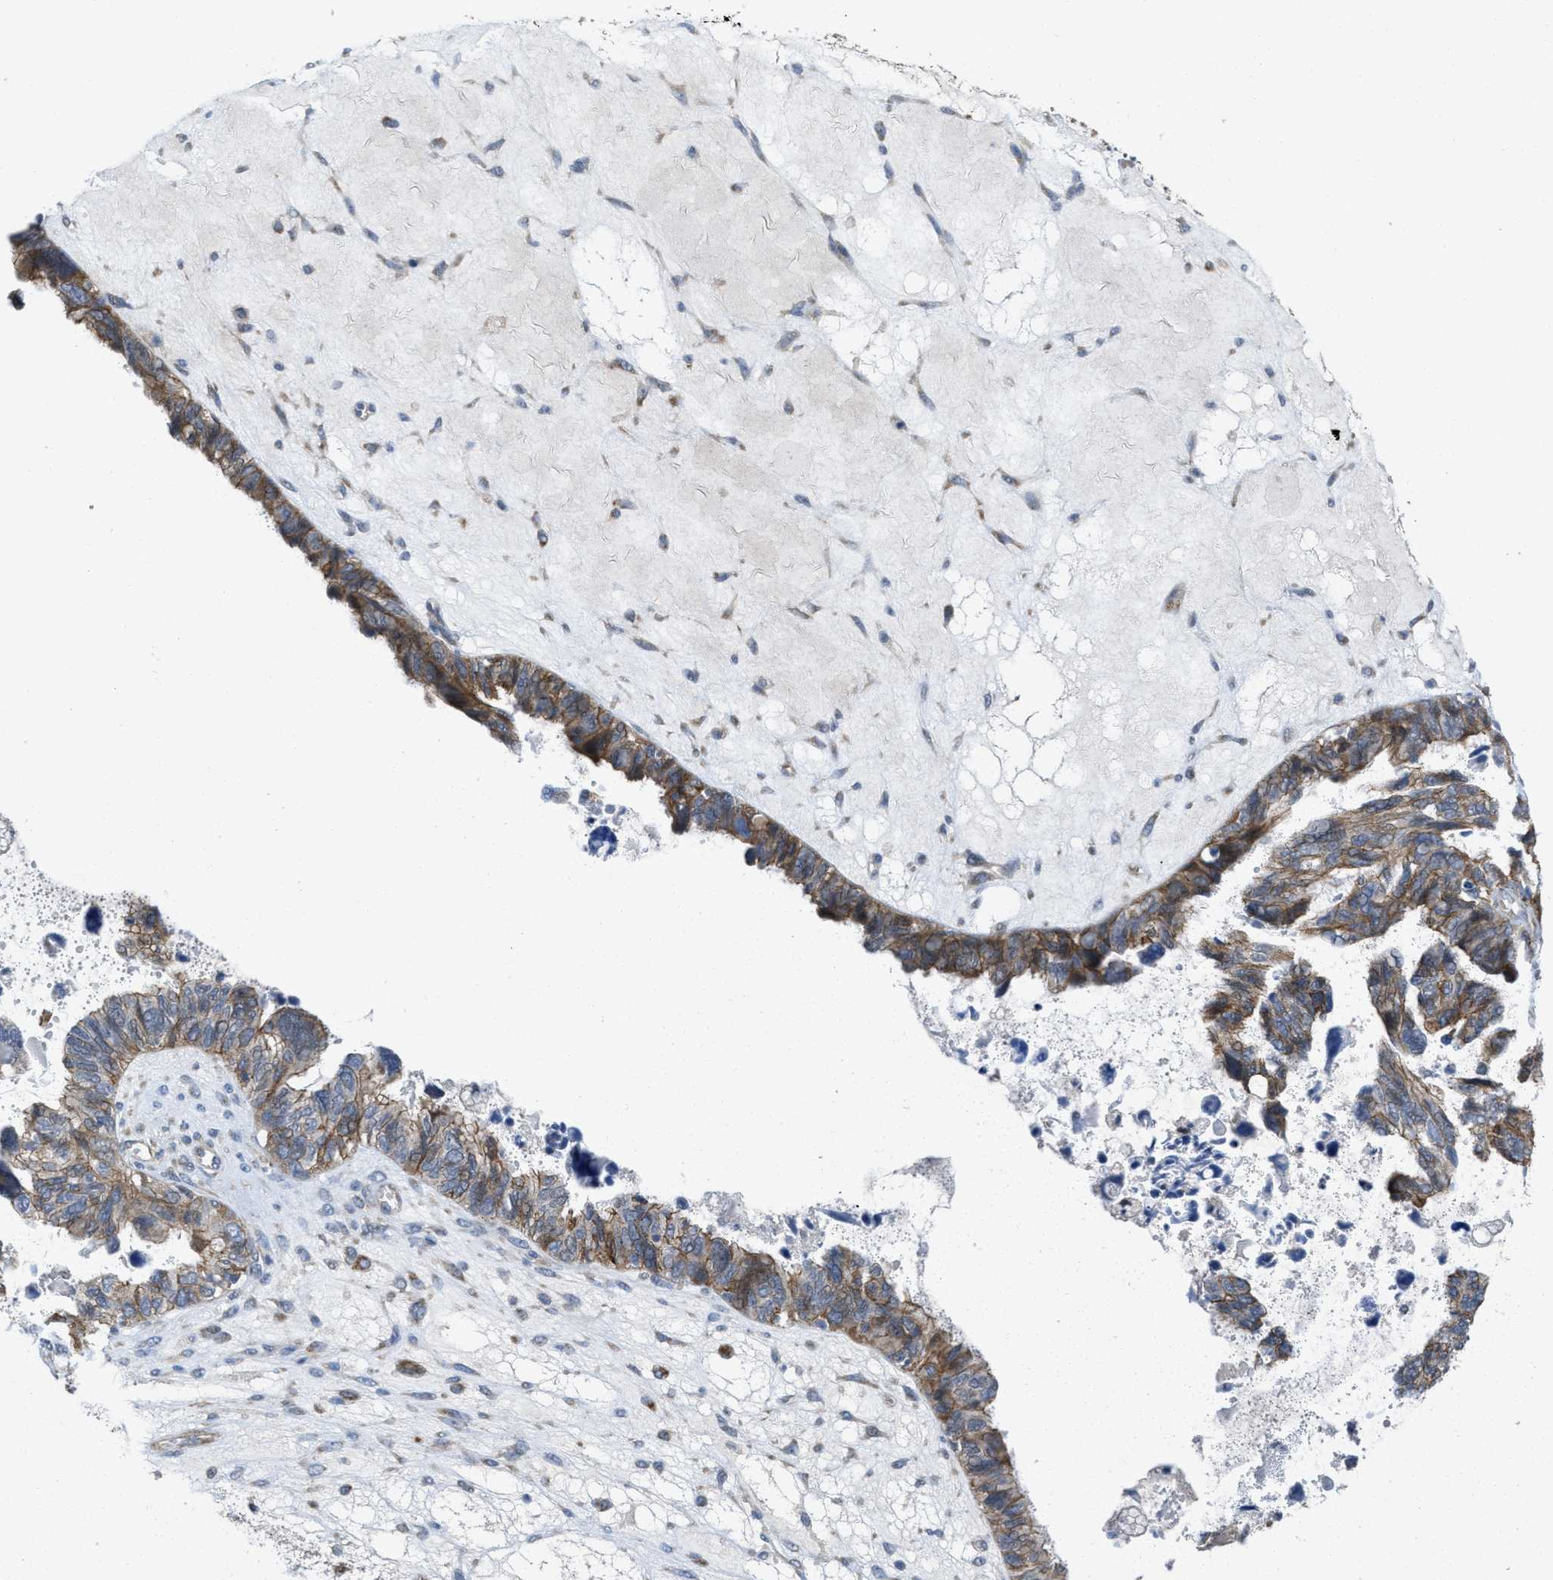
{"staining": {"intensity": "moderate", "quantity": ">75%", "location": "cytoplasmic/membranous"}, "tissue": "ovarian cancer", "cell_type": "Tumor cells", "image_type": "cancer", "snomed": [{"axis": "morphology", "description": "Cystadenocarcinoma, serous, NOS"}, {"axis": "topography", "description": "Ovary"}], "caption": "A high-resolution image shows immunohistochemistry staining of ovarian cancer, which demonstrates moderate cytoplasmic/membranous positivity in about >75% of tumor cells.", "gene": "CDPF1", "patient": {"sex": "female", "age": 79}}